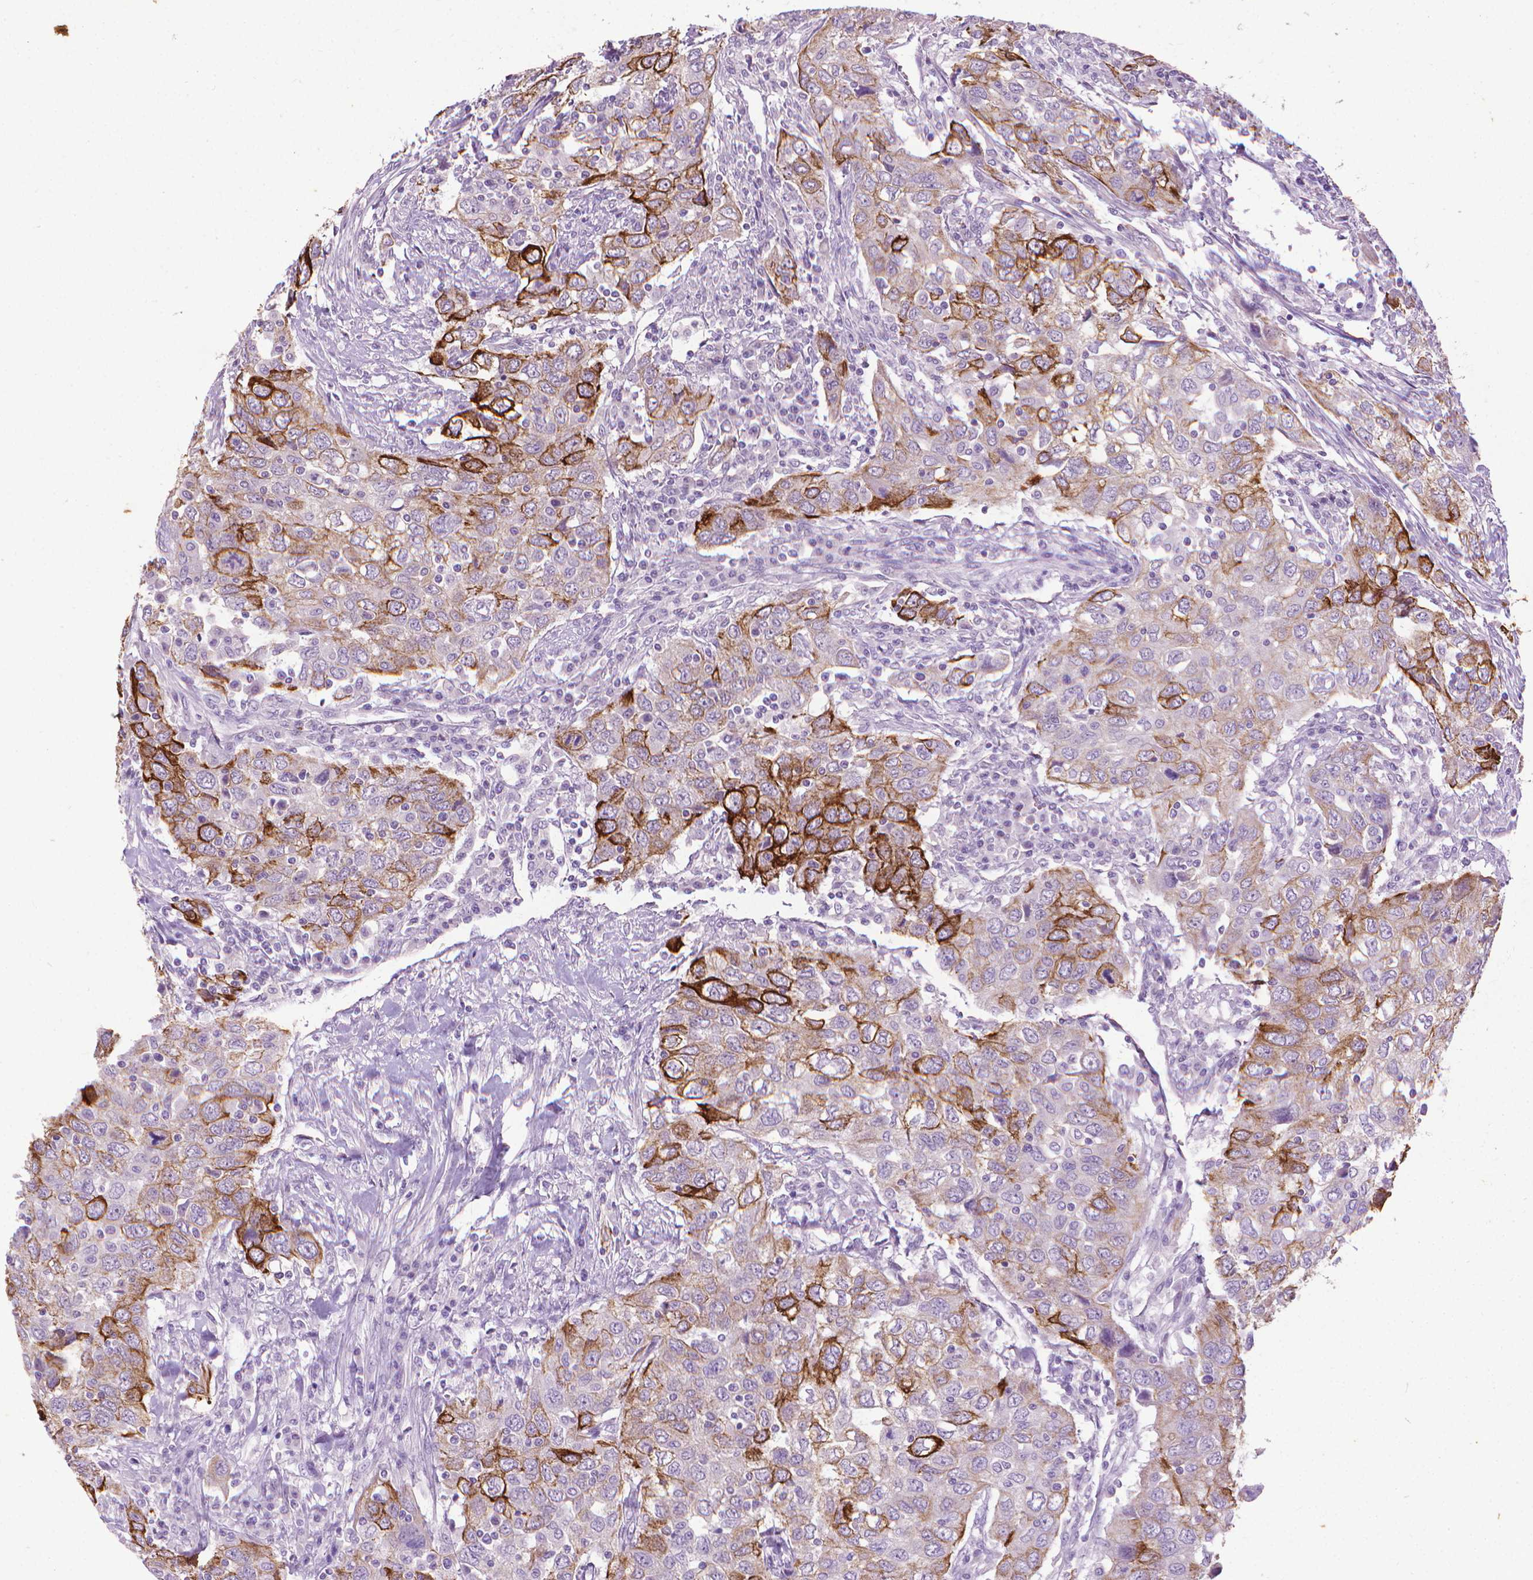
{"staining": {"intensity": "strong", "quantity": "<25%", "location": "cytoplasmic/membranous"}, "tissue": "urothelial cancer", "cell_type": "Tumor cells", "image_type": "cancer", "snomed": [{"axis": "morphology", "description": "Urothelial carcinoma, High grade"}, {"axis": "topography", "description": "Urinary bladder"}], "caption": "Urothelial cancer stained with a brown dye displays strong cytoplasmic/membranous positive expression in about <25% of tumor cells.", "gene": "KRT5", "patient": {"sex": "male", "age": 76}}